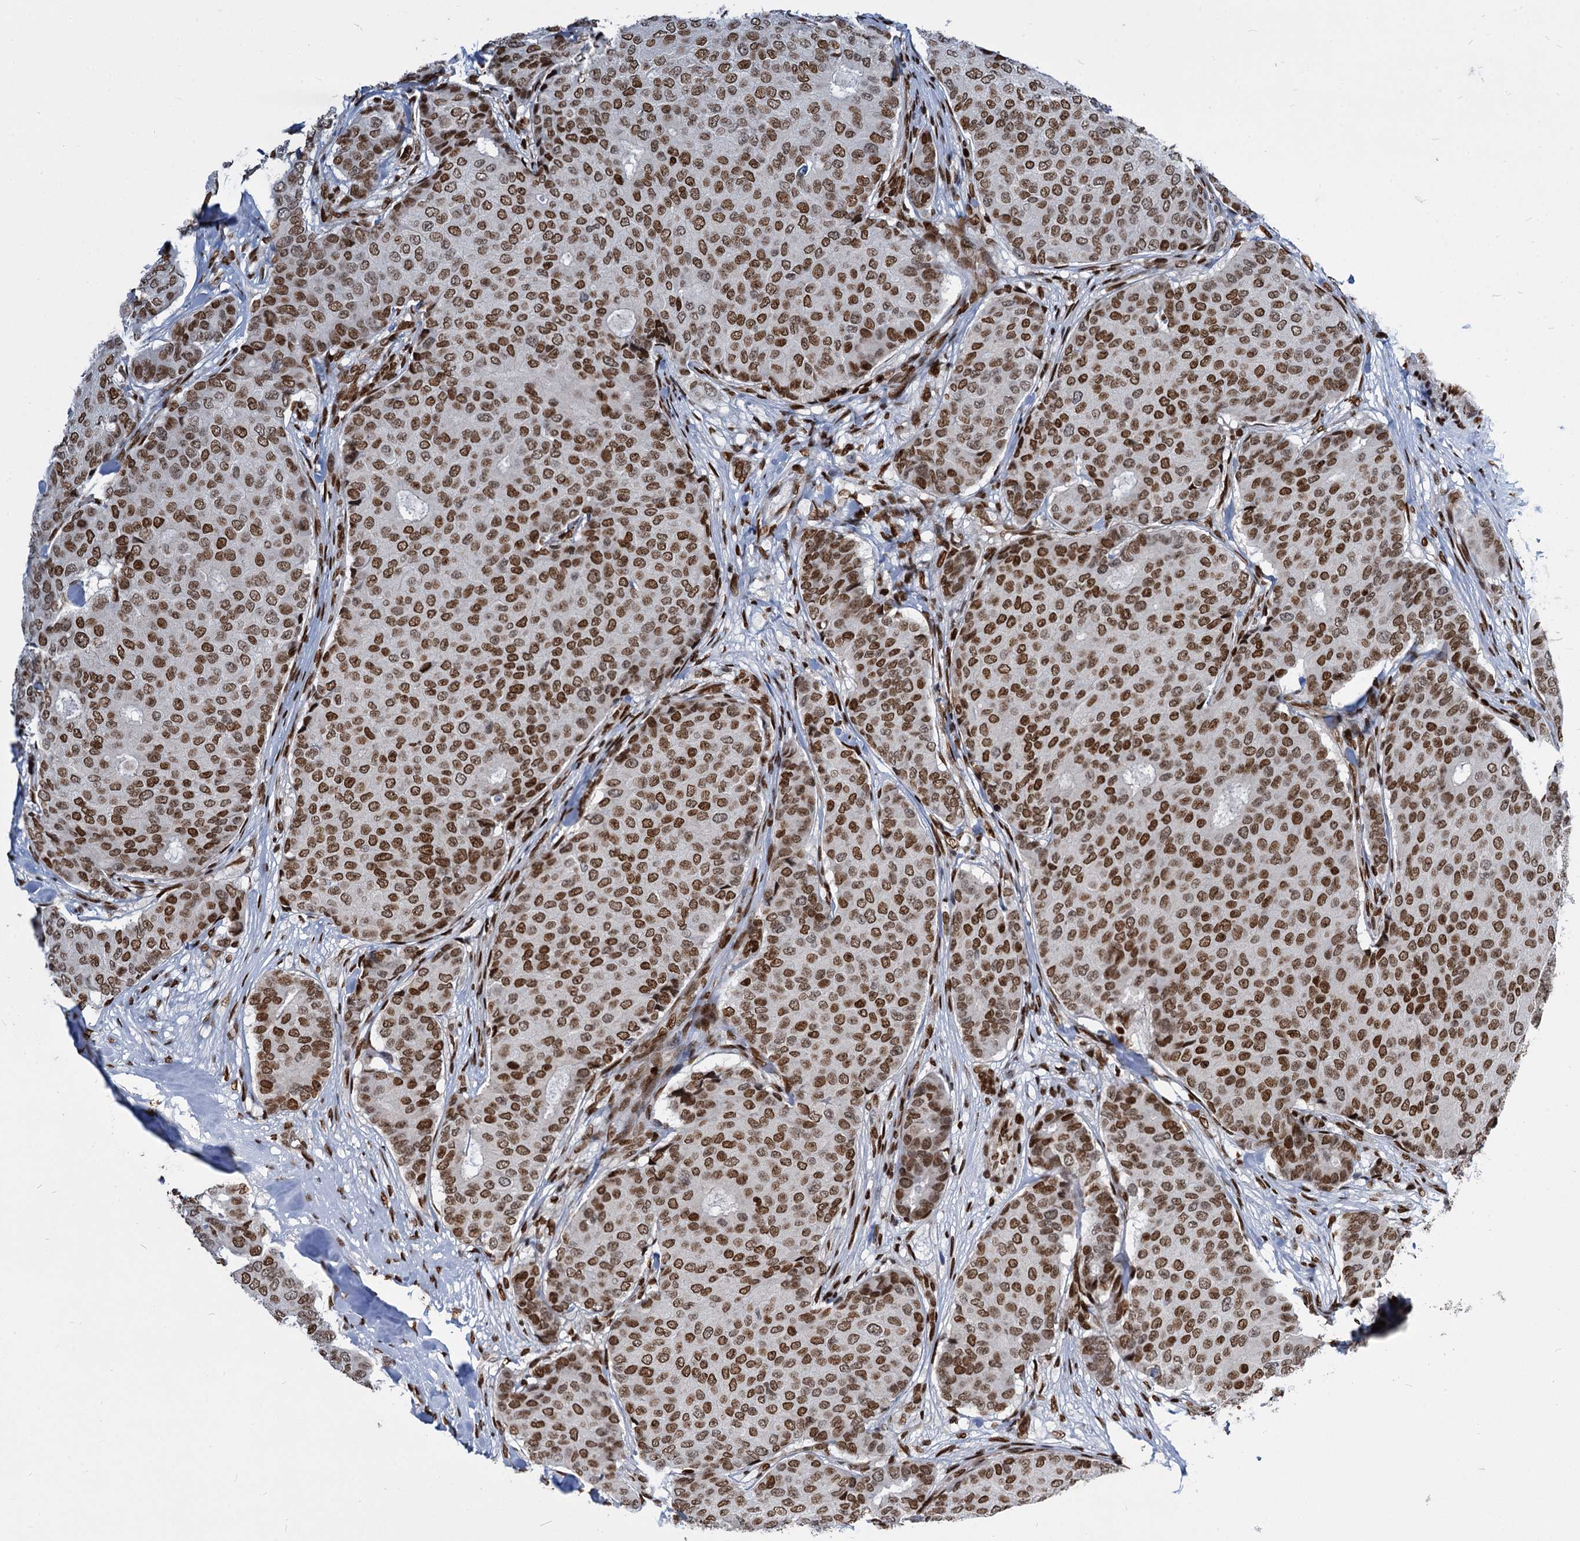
{"staining": {"intensity": "strong", "quantity": ">75%", "location": "nuclear"}, "tissue": "breast cancer", "cell_type": "Tumor cells", "image_type": "cancer", "snomed": [{"axis": "morphology", "description": "Duct carcinoma"}, {"axis": "topography", "description": "Breast"}], "caption": "A high amount of strong nuclear positivity is seen in approximately >75% of tumor cells in breast cancer tissue.", "gene": "MECP2", "patient": {"sex": "female", "age": 75}}